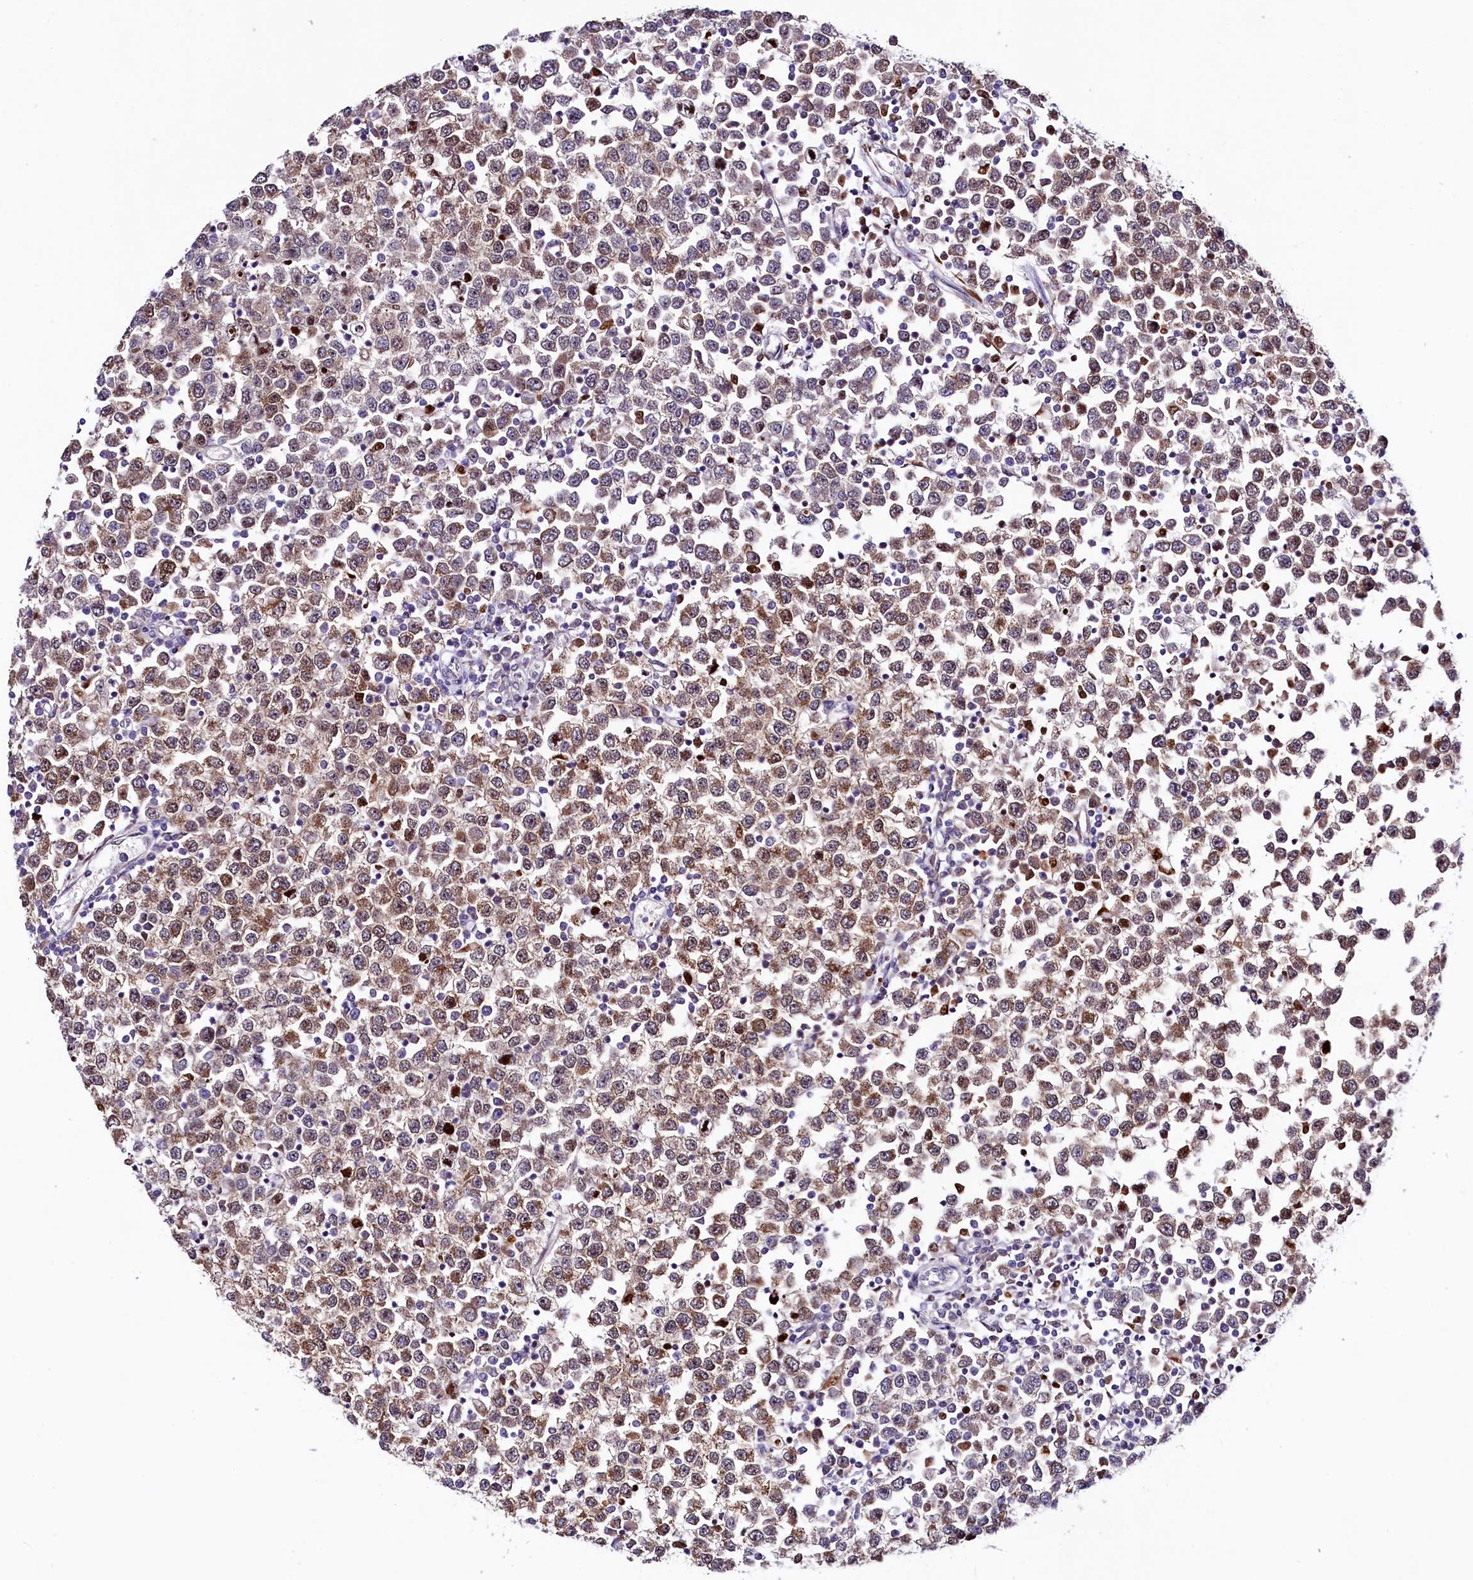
{"staining": {"intensity": "moderate", "quantity": "25%-75%", "location": "cytoplasmic/membranous,nuclear"}, "tissue": "testis cancer", "cell_type": "Tumor cells", "image_type": "cancer", "snomed": [{"axis": "morphology", "description": "Seminoma, NOS"}, {"axis": "topography", "description": "Testis"}], "caption": "Testis seminoma tissue demonstrates moderate cytoplasmic/membranous and nuclear expression in about 25%-75% of tumor cells, visualized by immunohistochemistry. The protein is shown in brown color, while the nuclei are stained blue.", "gene": "LEUTX", "patient": {"sex": "male", "age": 65}}